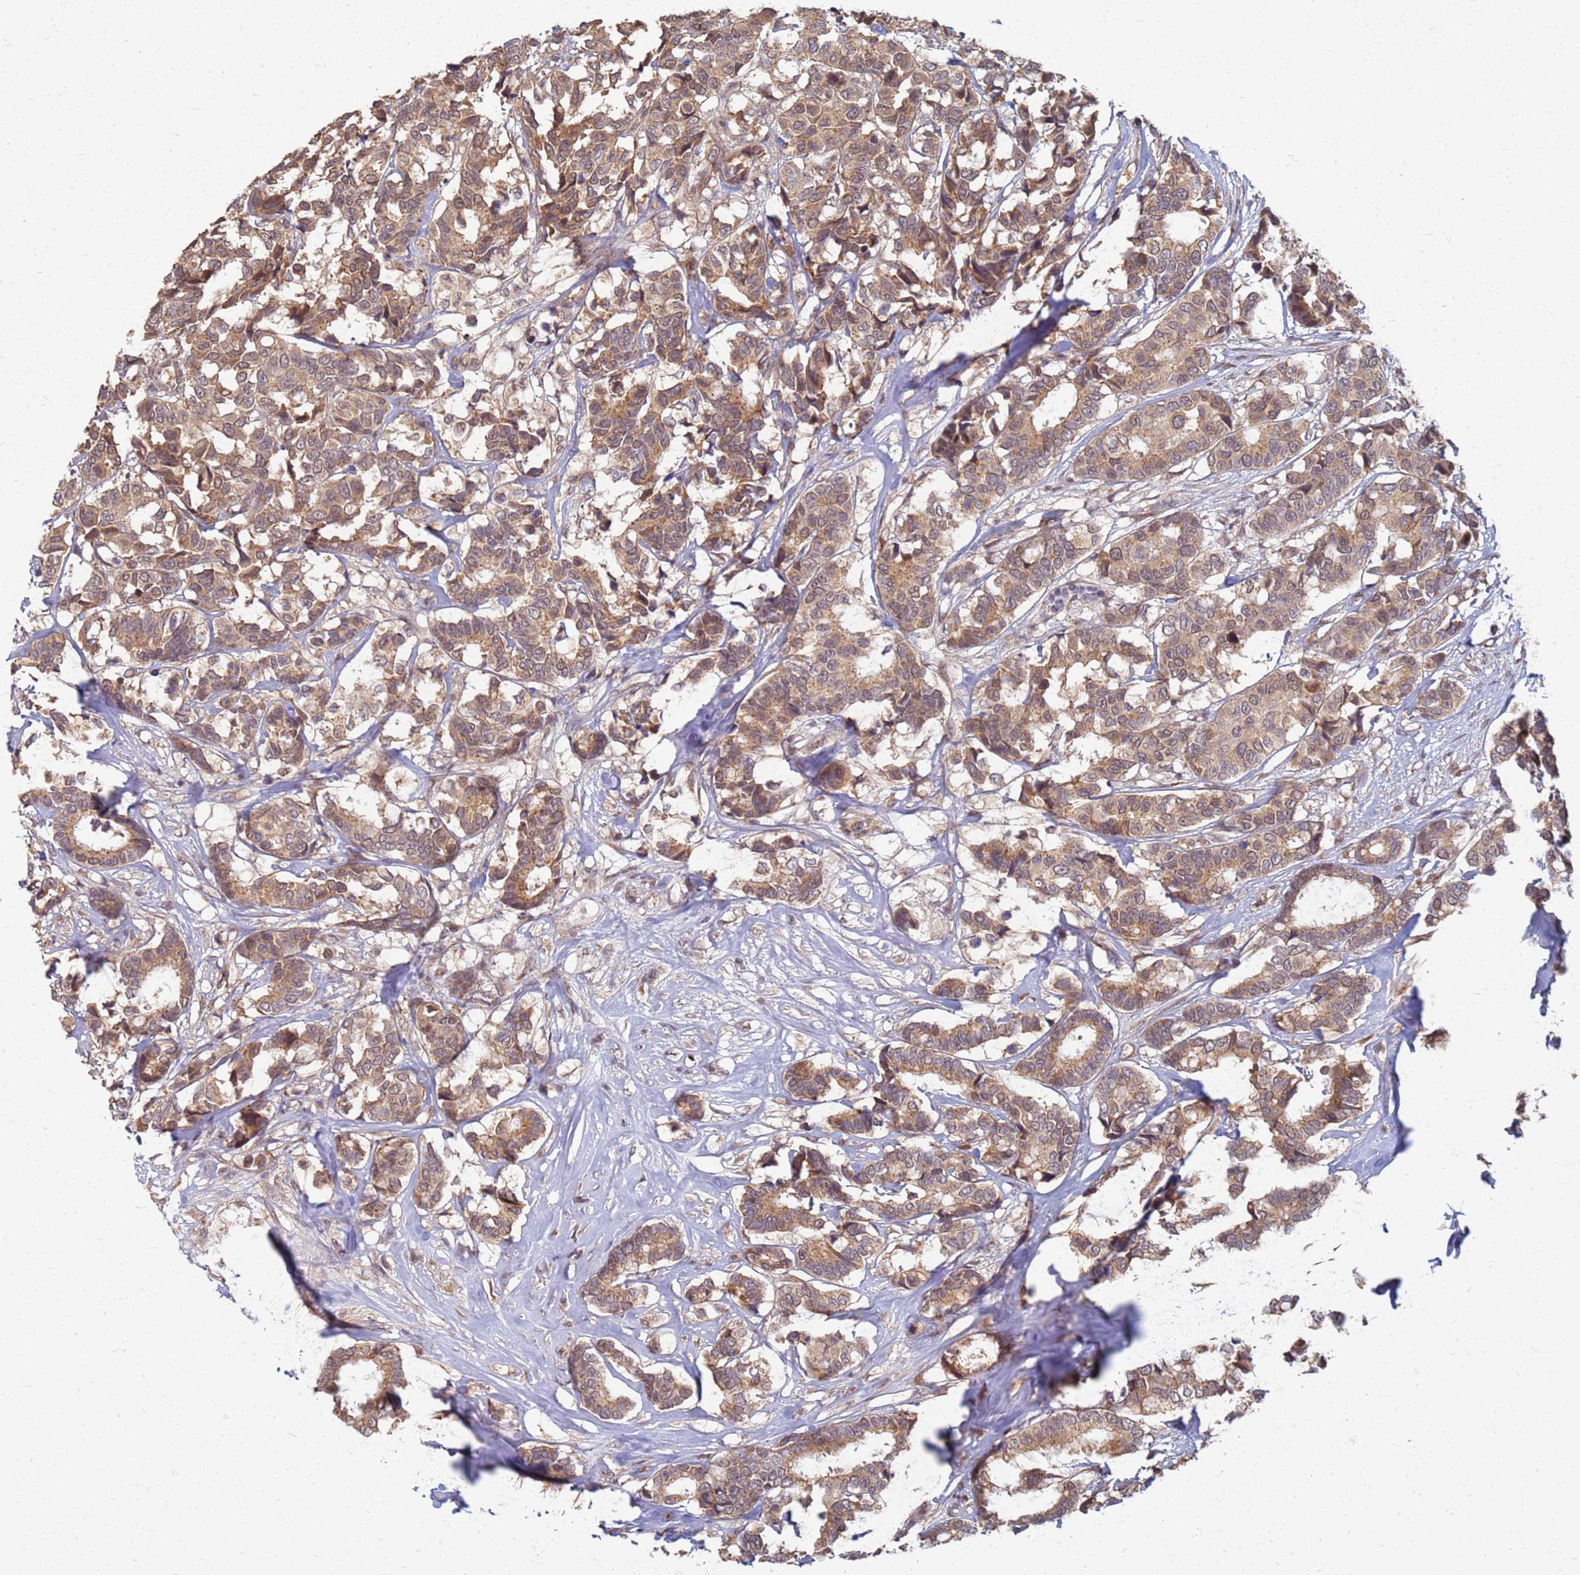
{"staining": {"intensity": "moderate", "quantity": ">75%", "location": "cytoplasmic/membranous"}, "tissue": "breast cancer", "cell_type": "Tumor cells", "image_type": "cancer", "snomed": [{"axis": "morphology", "description": "Normal tissue, NOS"}, {"axis": "morphology", "description": "Duct carcinoma"}, {"axis": "topography", "description": "Breast"}], "caption": "Protein staining reveals moderate cytoplasmic/membranous staining in approximately >75% of tumor cells in breast intraductal carcinoma.", "gene": "ITGB4", "patient": {"sex": "female", "age": 87}}